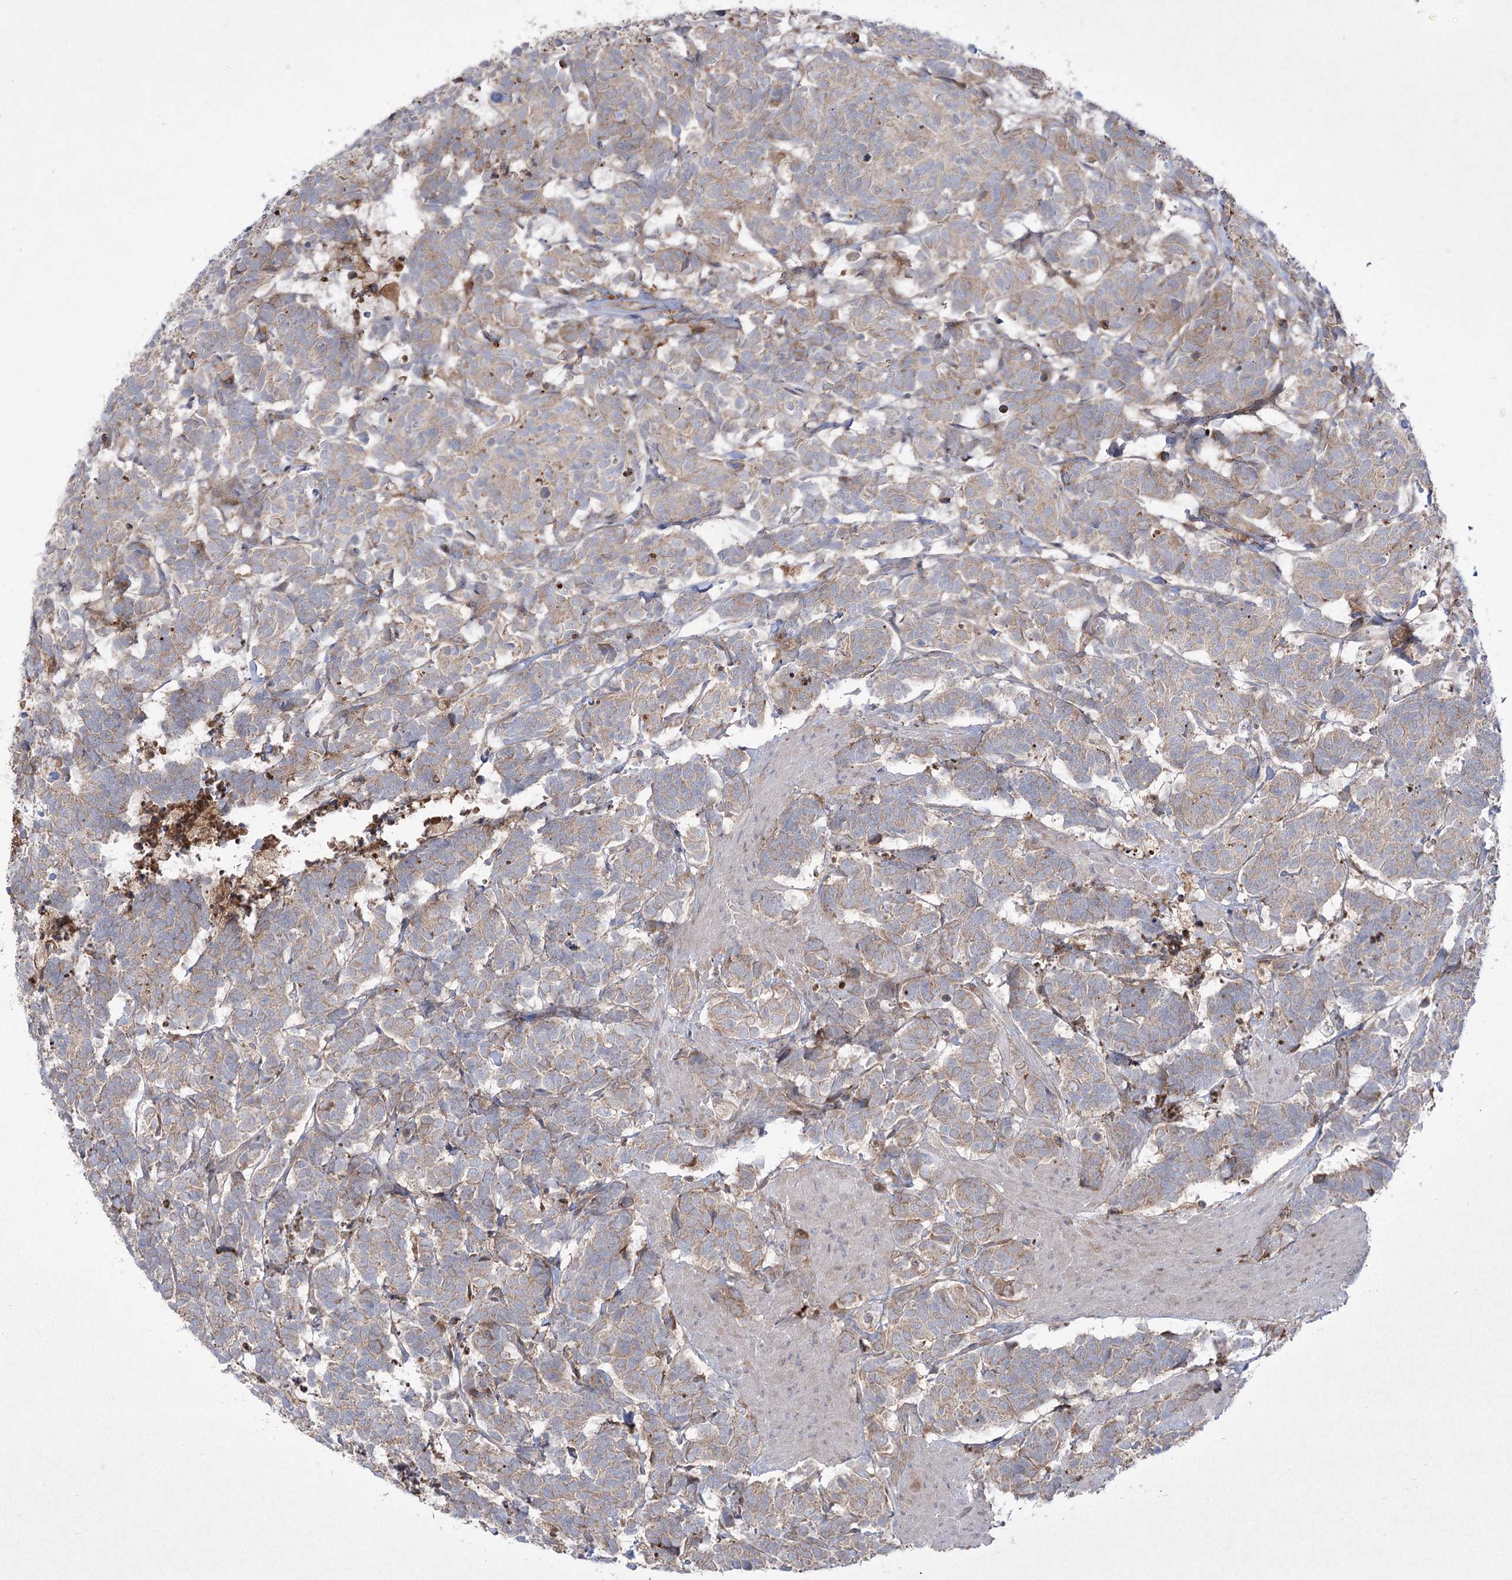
{"staining": {"intensity": "weak", "quantity": "25%-75%", "location": "cytoplasmic/membranous"}, "tissue": "carcinoid", "cell_type": "Tumor cells", "image_type": "cancer", "snomed": [{"axis": "morphology", "description": "Carcinoma, NOS"}, {"axis": "morphology", "description": "Carcinoid, malignant, NOS"}, {"axis": "topography", "description": "Urinary bladder"}], "caption": "Human carcinoid stained for a protein (brown) shows weak cytoplasmic/membranous positive expression in approximately 25%-75% of tumor cells.", "gene": "PLEKHA5", "patient": {"sex": "male", "age": 57}}